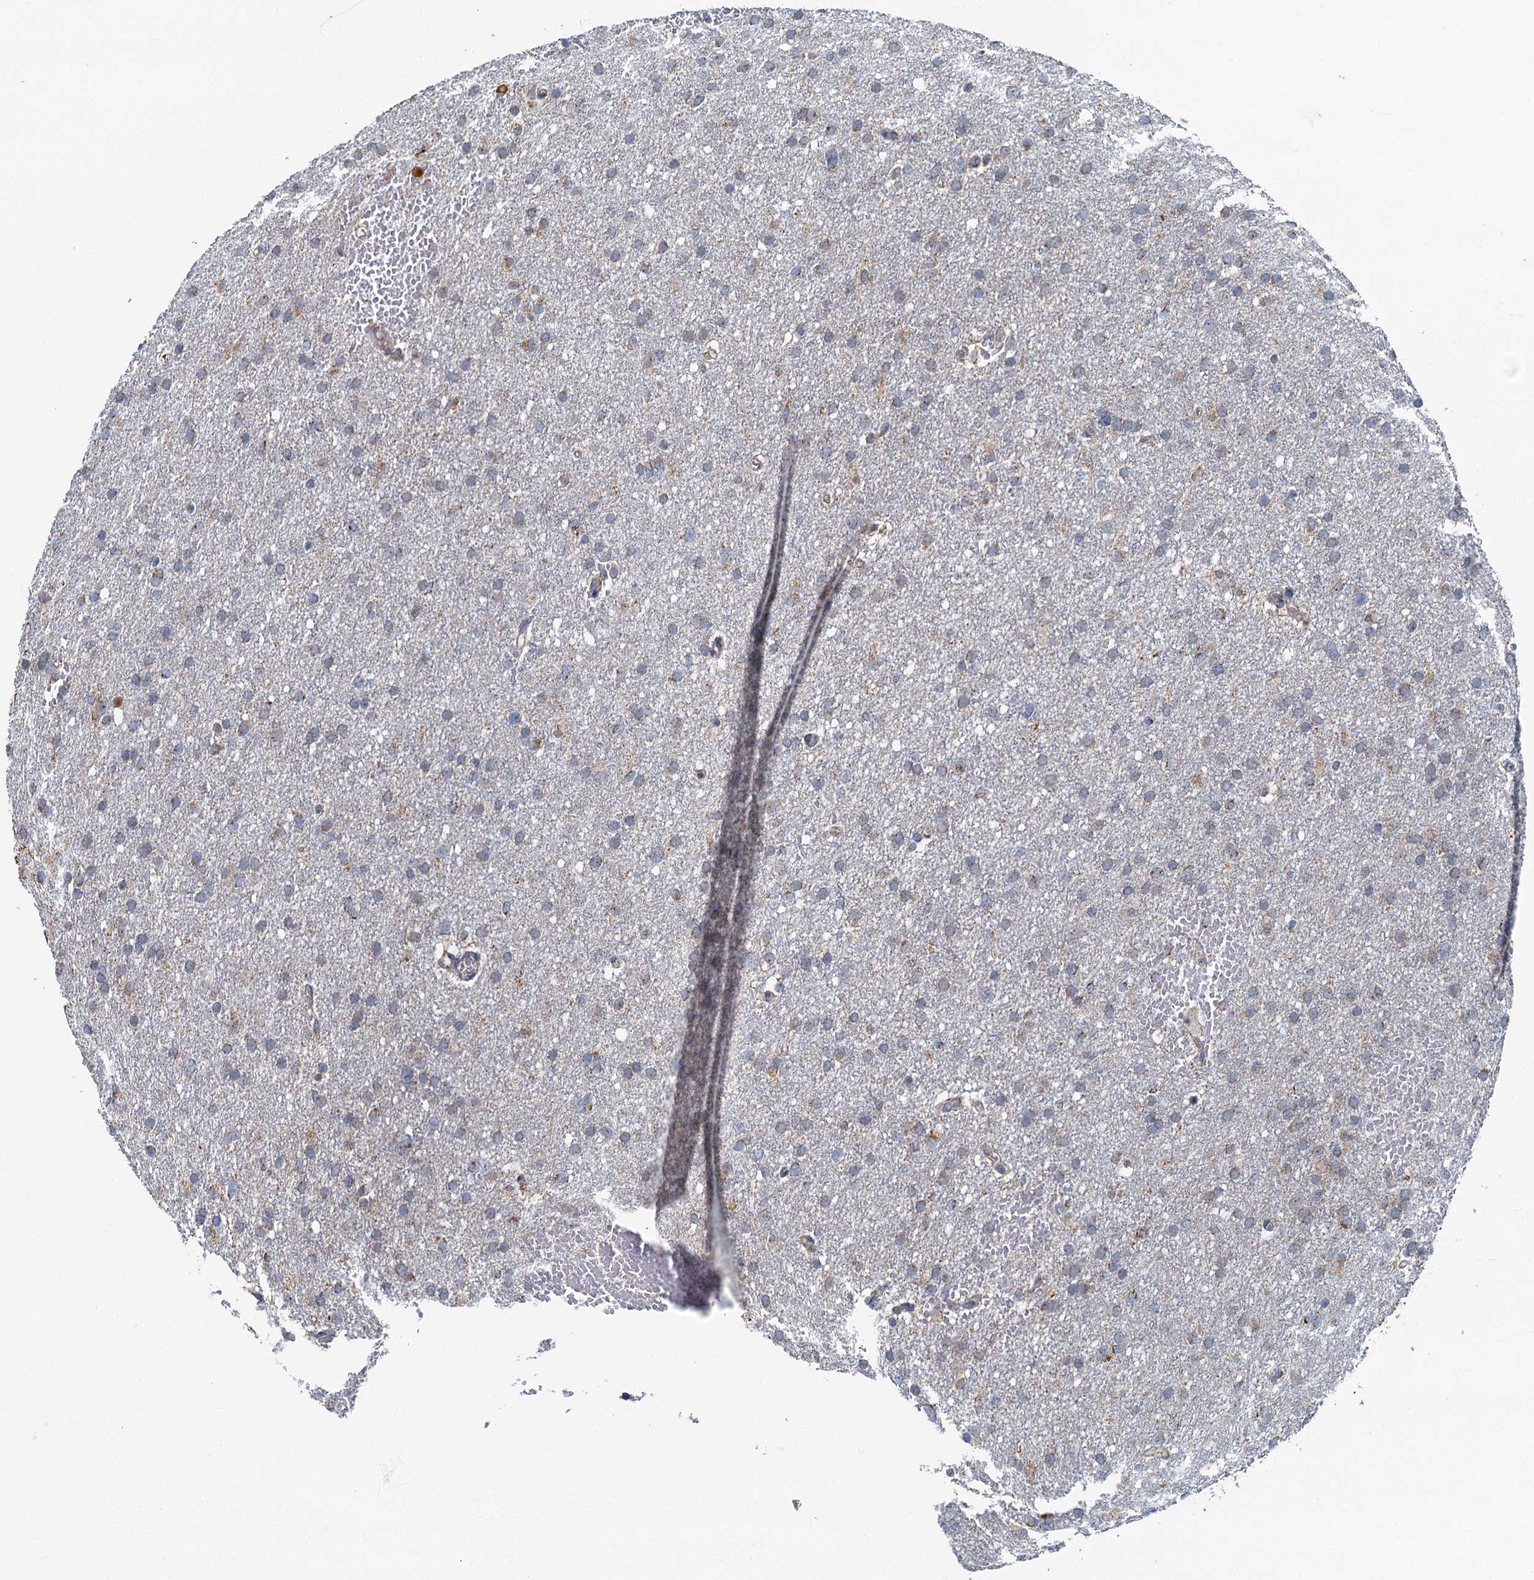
{"staining": {"intensity": "weak", "quantity": "25%-75%", "location": "cytoplasmic/membranous"}, "tissue": "glioma", "cell_type": "Tumor cells", "image_type": "cancer", "snomed": [{"axis": "morphology", "description": "Glioma, malignant, High grade"}, {"axis": "topography", "description": "Cerebral cortex"}], "caption": "A micrograph of glioma stained for a protein shows weak cytoplasmic/membranous brown staining in tumor cells. Using DAB (brown) and hematoxylin (blue) stains, captured at high magnification using brightfield microscopy.", "gene": "RAD9B", "patient": {"sex": "female", "age": 36}}